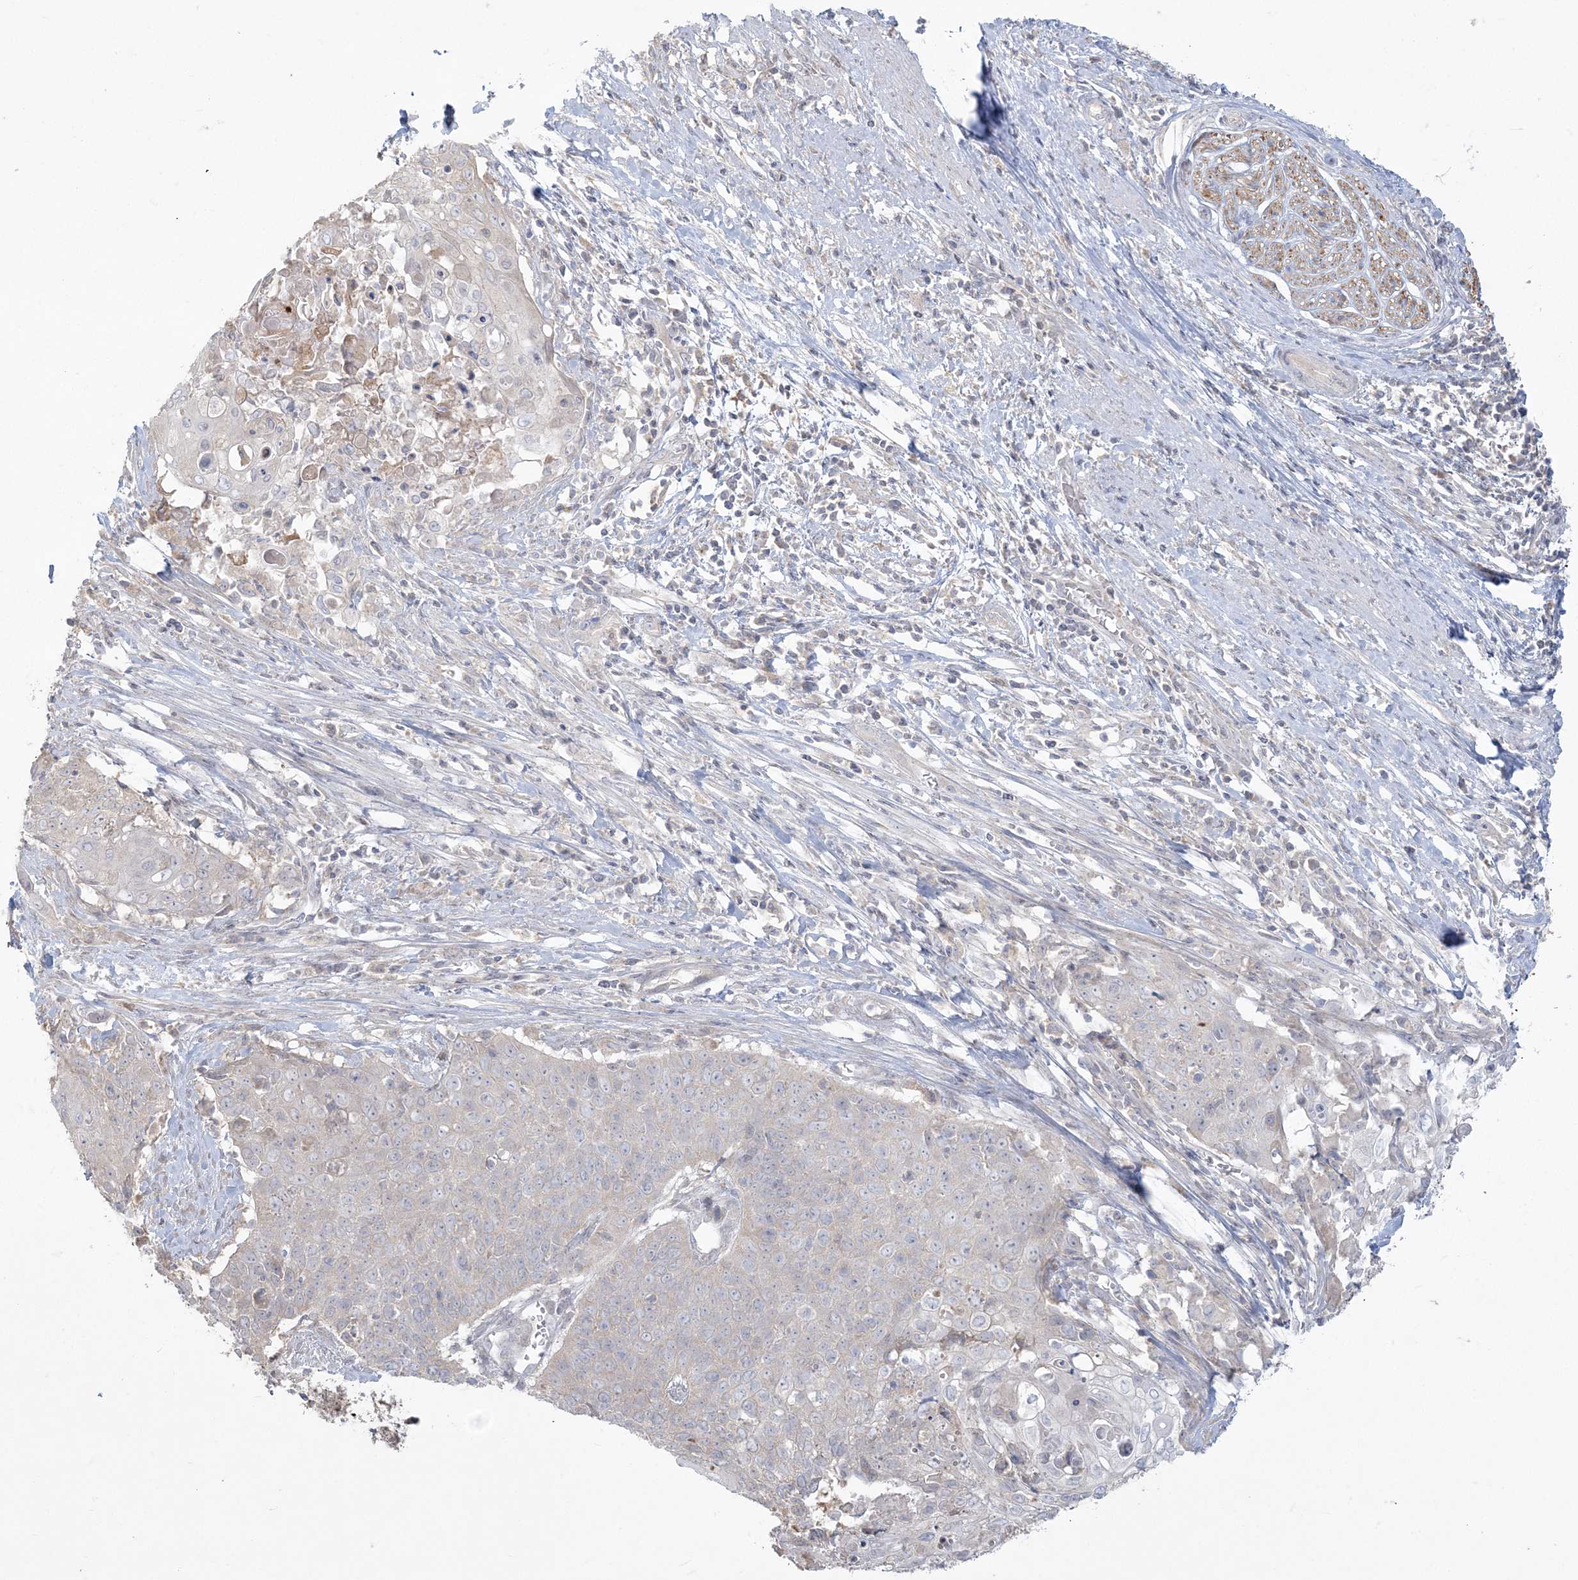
{"staining": {"intensity": "negative", "quantity": "none", "location": "none"}, "tissue": "cervical cancer", "cell_type": "Tumor cells", "image_type": "cancer", "snomed": [{"axis": "morphology", "description": "Squamous cell carcinoma, NOS"}, {"axis": "topography", "description": "Cervix"}], "caption": "Photomicrograph shows no significant protein staining in tumor cells of cervical cancer (squamous cell carcinoma).", "gene": "ZC3H6", "patient": {"sex": "female", "age": 39}}